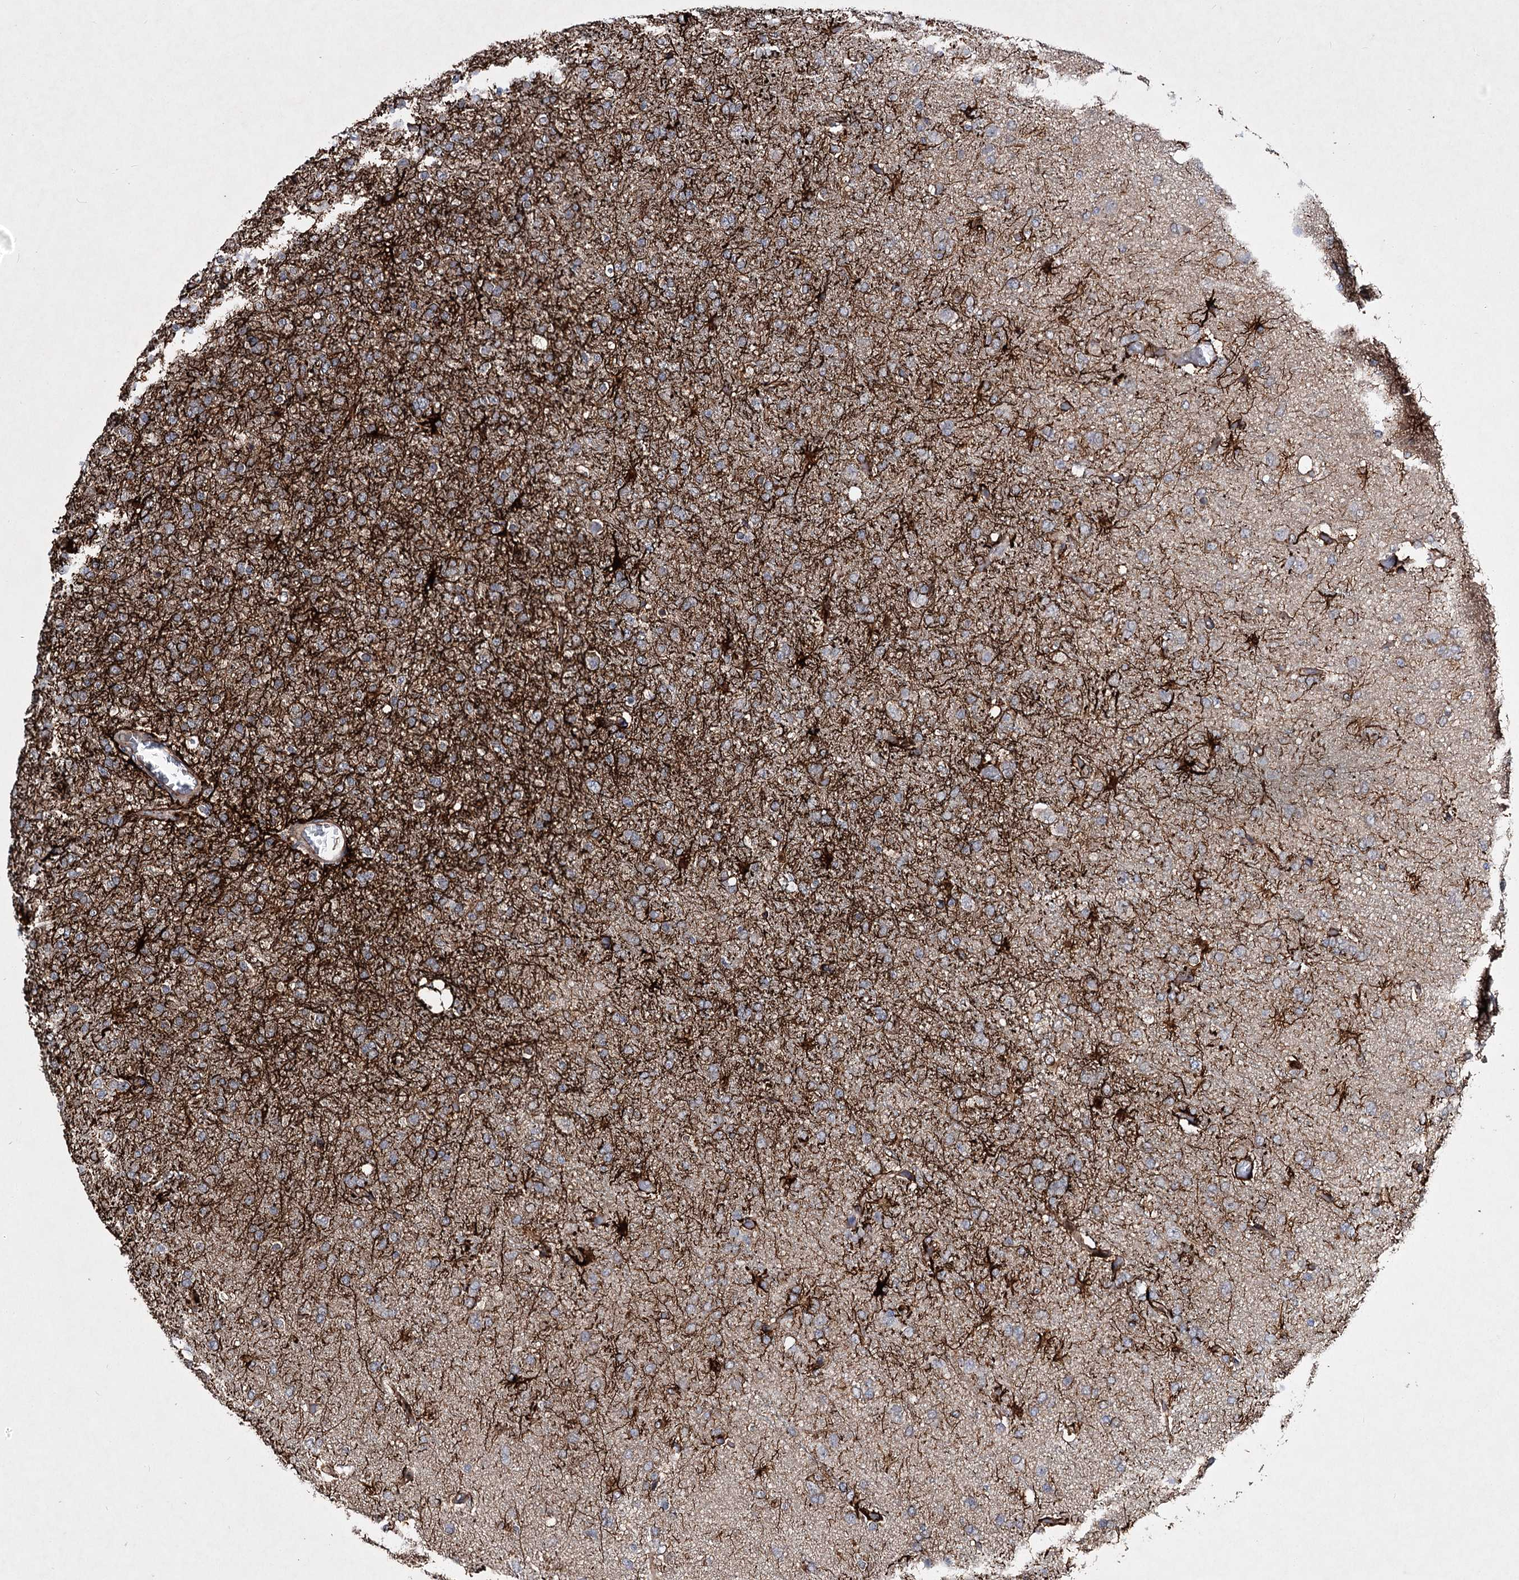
{"staining": {"intensity": "strong", "quantity": "<25%", "location": "cytoplasmic/membranous"}, "tissue": "glioma", "cell_type": "Tumor cells", "image_type": "cancer", "snomed": [{"axis": "morphology", "description": "Glioma, malignant, High grade"}, {"axis": "topography", "description": "Brain"}], "caption": "Human glioma stained with a brown dye shows strong cytoplasmic/membranous positive positivity in about <25% of tumor cells.", "gene": "MINDY3", "patient": {"sex": "female", "age": 74}}